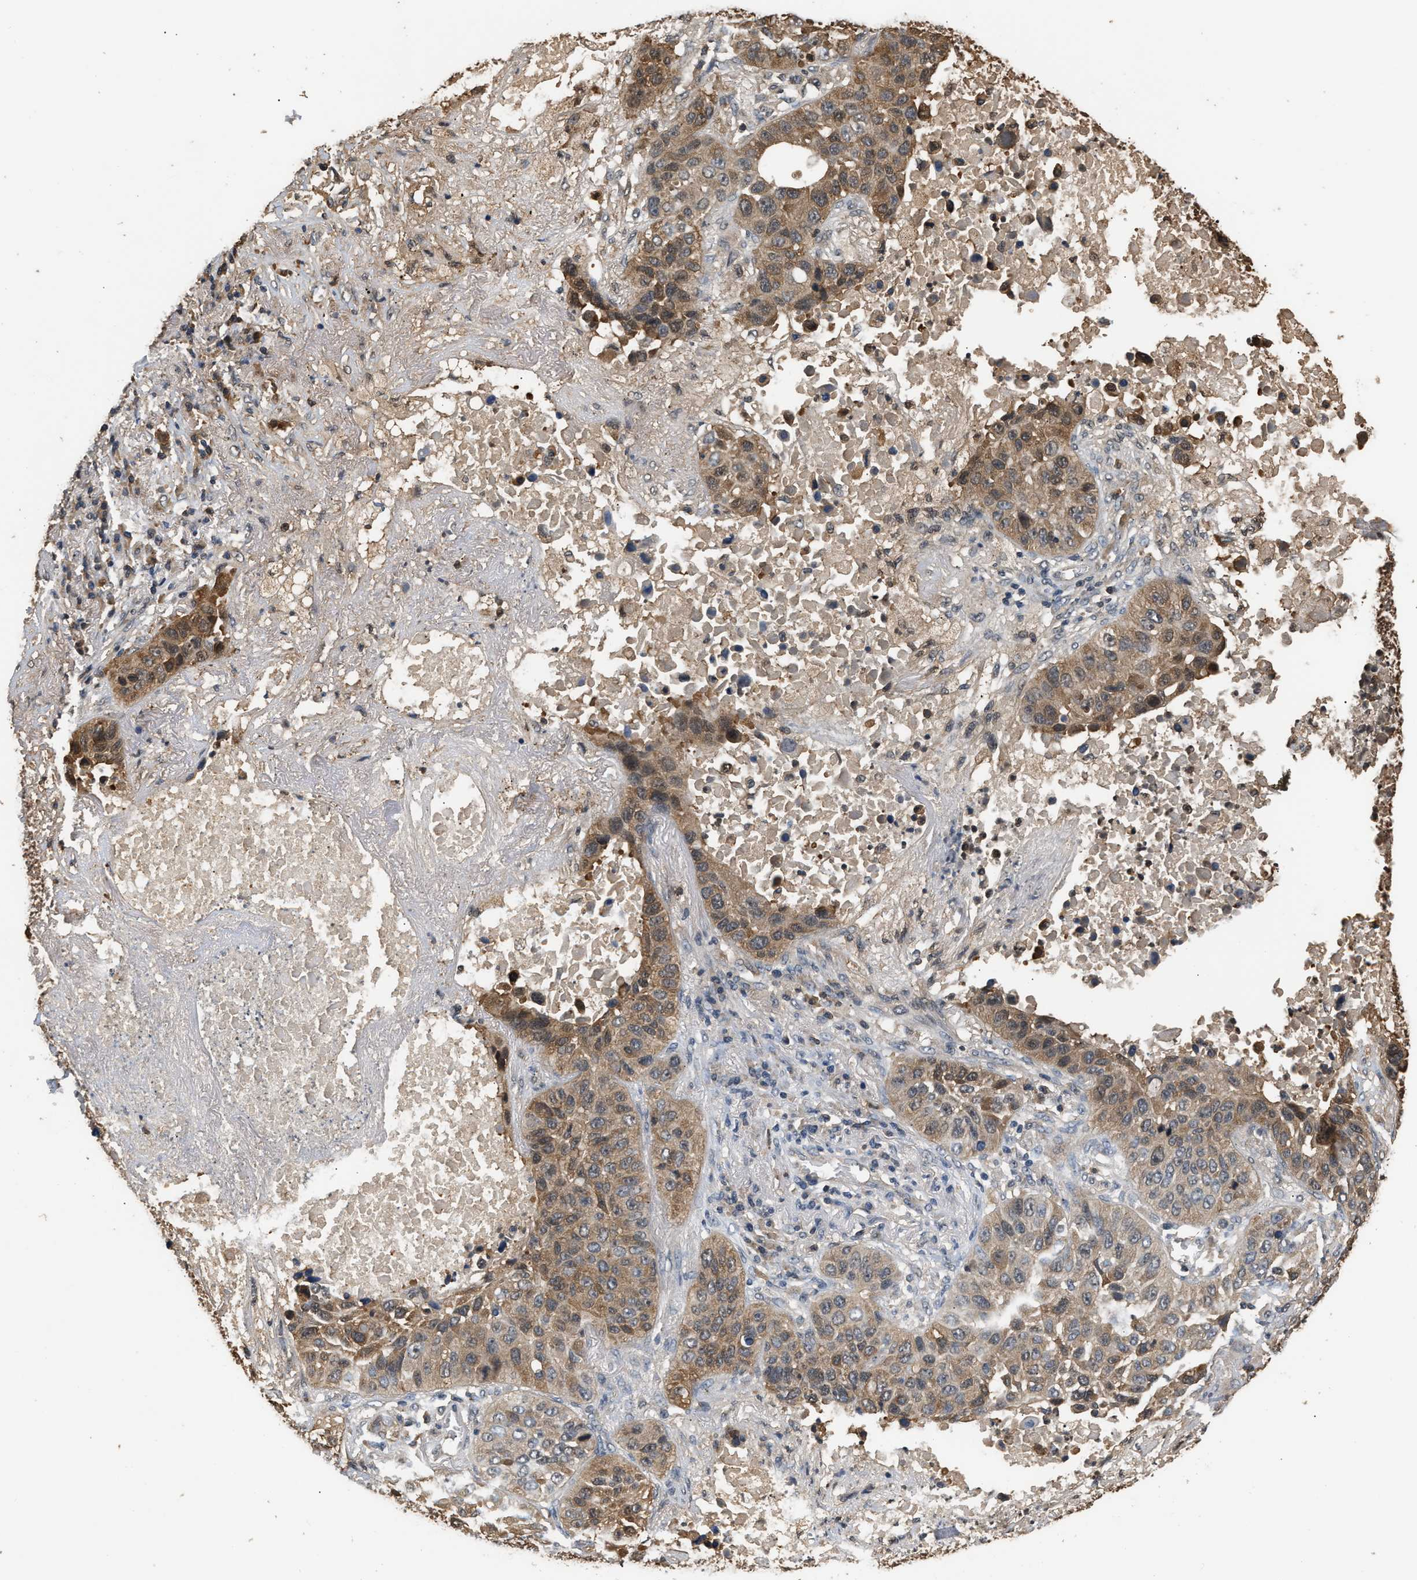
{"staining": {"intensity": "moderate", "quantity": ">75%", "location": "cytoplasmic/membranous"}, "tissue": "lung cancer", "cell_type": "Tumor cells", "image_type": "cancer", "snomed": [{"axis": "morphology", "description": "Normal tissue, NOS"}, {"axis": "morphology", "description": "Squamous cell carcinoma, NOS"}, {"axis": "topography", "description": "Cartilage tissue"}, {"axis": "topography", "description": "Bronchus"}, {"axis": "topography", "description": "Lung"}], "caption": "Lung squamous cell carcinoma was stained to show a protein in brown. There is medium levels of moderate cytoplasmic/membranous positivity in about >75% of tumor cells.", "gene": "GPI", "patient": {"sex": "female", "age": 49}}